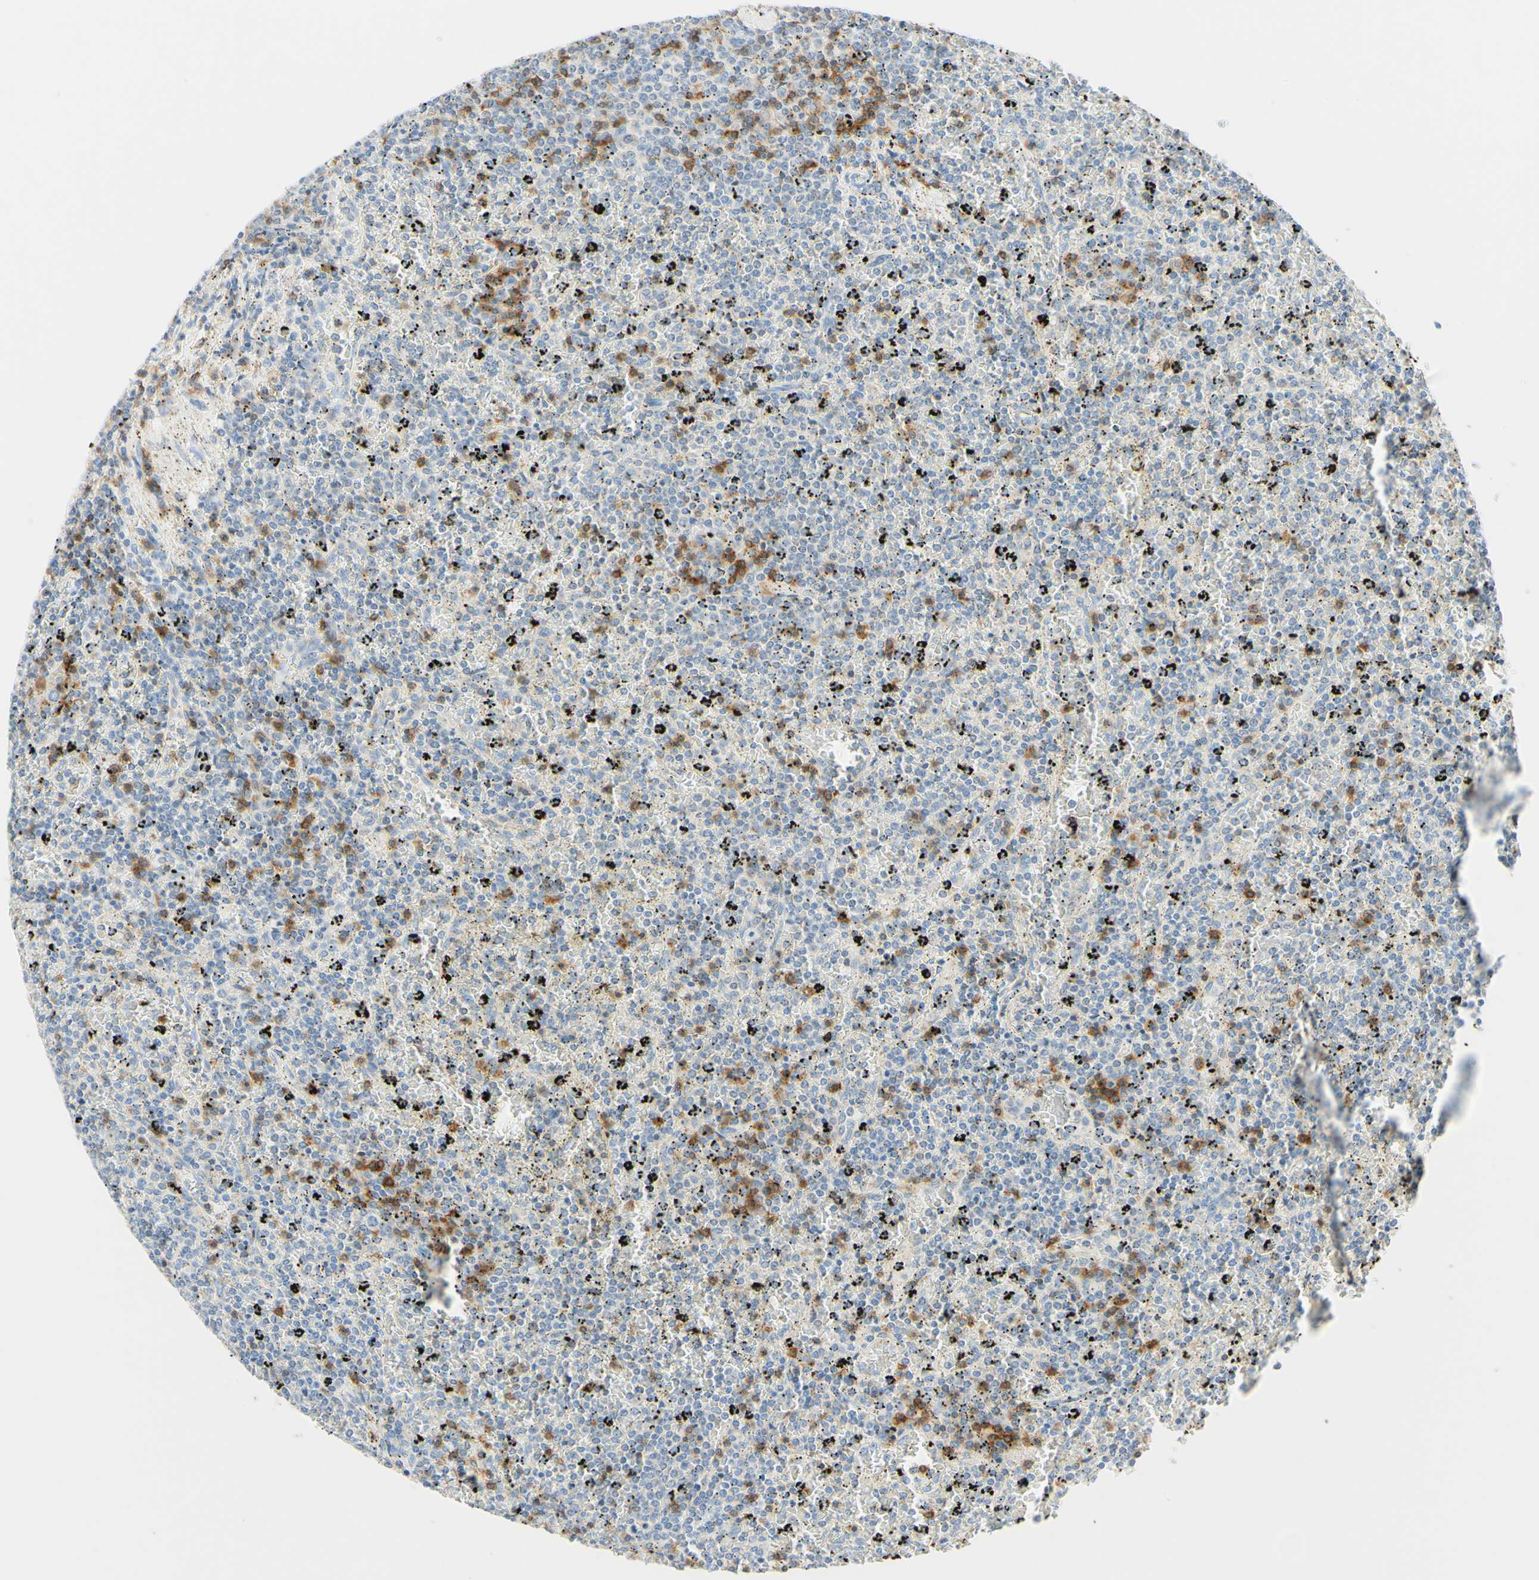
{"staining": {"intensity": "negative", "quantity": "none", "location": "none"}, "tissue": "lymphoma", "cell_type": "Tumor cells", "image_type": "cancer", "snomed": [{"axis": "morphology", "description": "Malignant lymphoma, non-Hodgkin's type, Low grade"}, {"axis": "topography", "description": "Spleen"}], "caption": "Photomicrograph shows no protein positivity in tumor cells of malignant lymphoma, non-Hodgkin's type (low-grade) tissue. Nuclei are stained in blue.", "gene": "LAT", "patient": {"sex": "female", "age": 77}}